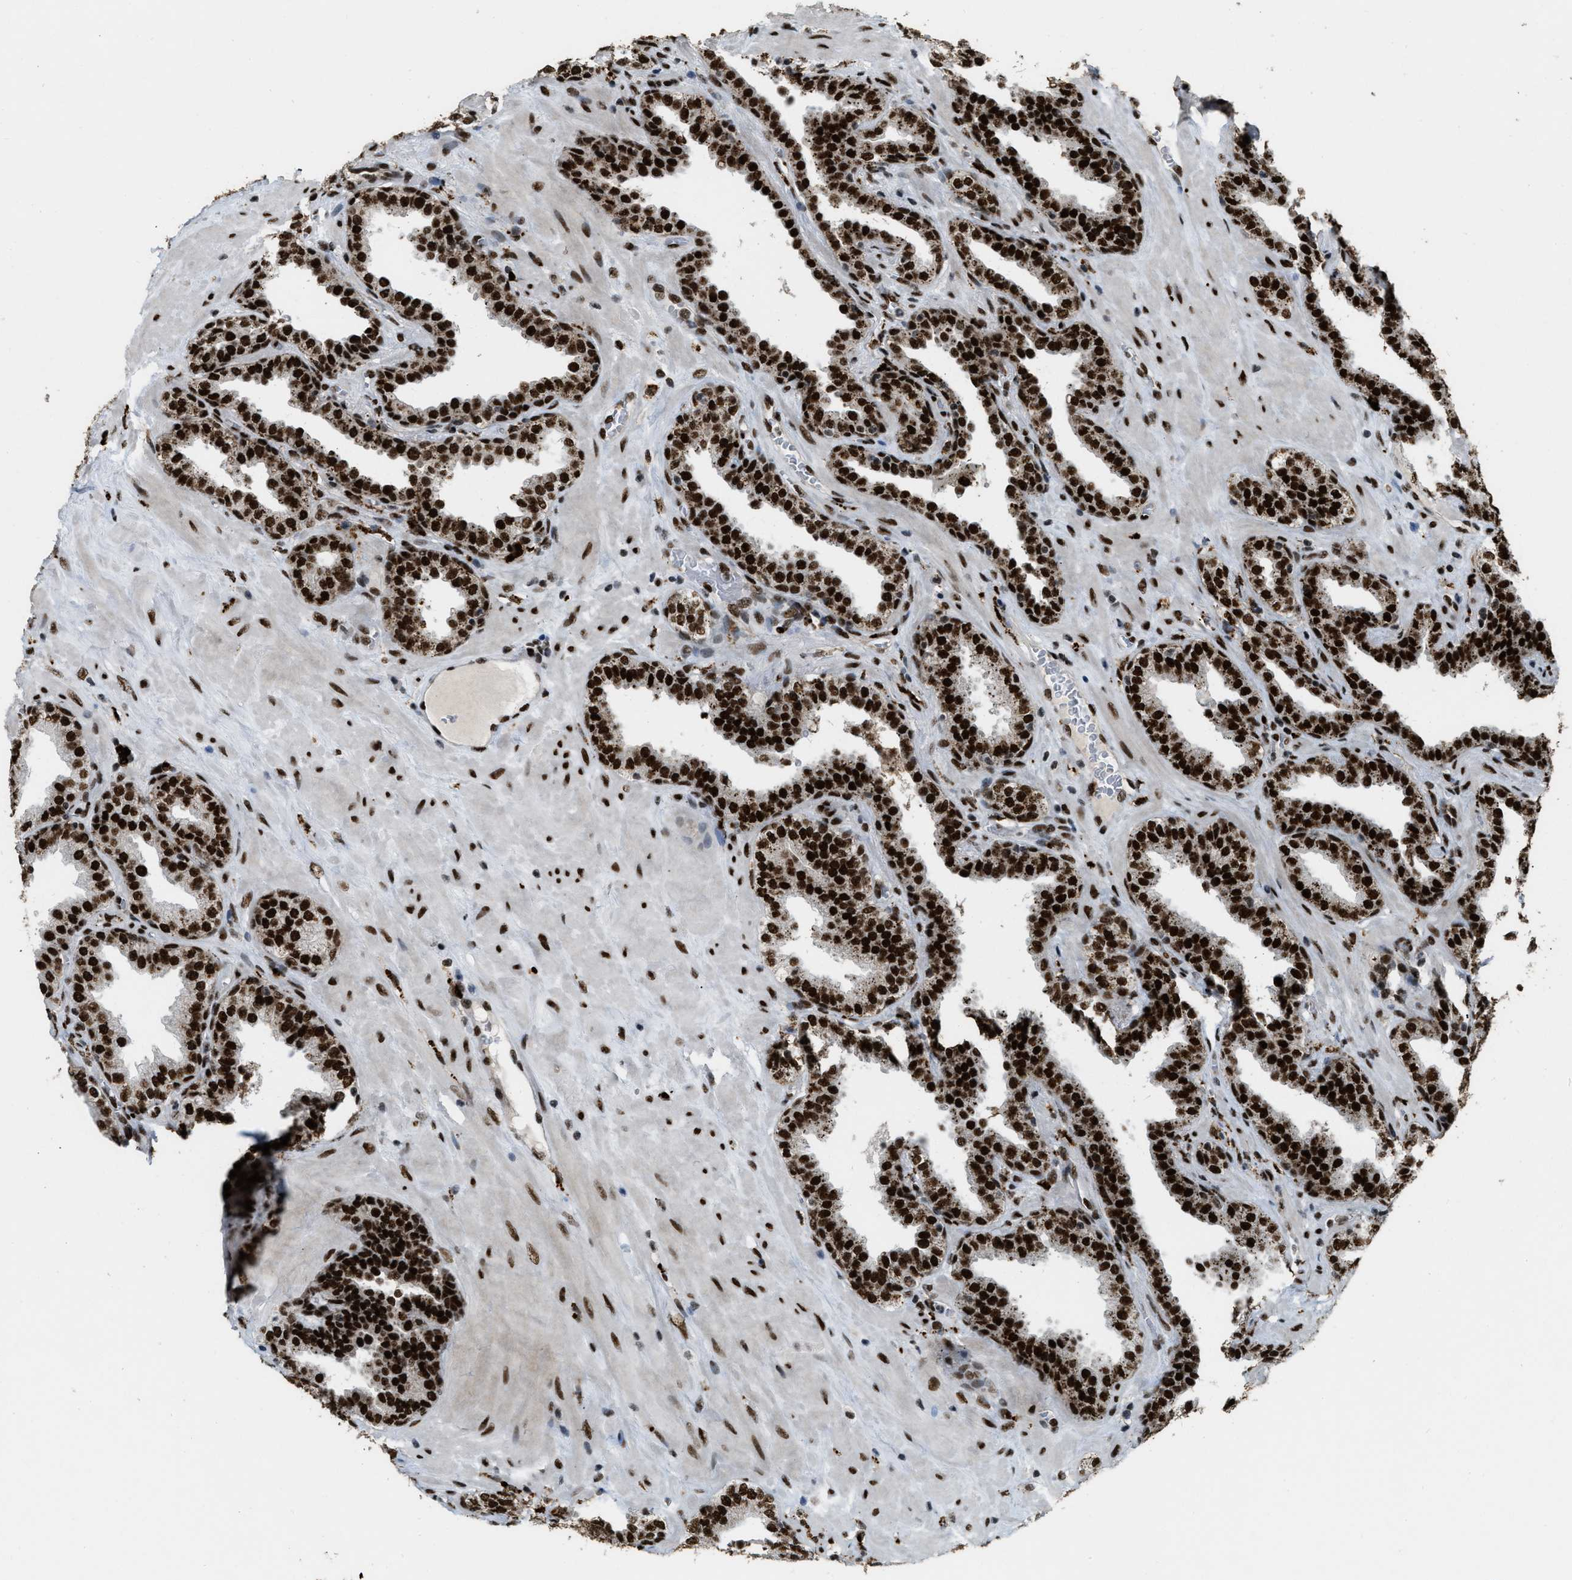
{"staining": {"intensity": "strong", "quantity": ">75%", "location": "cytoplasmic/membranous,nuclear"}, "tissue": "prostate", "cell_type": "Glandular cells", "image_type": "normal", "snomed": [{"axis": "morphology", "description": "Normal tissue, NOS"}, {"axis": "topography", "description": "Prostate"}], "caption": "Normal prostate exhibits strong cytoplasmic/membranous,nuclear positivity in about >75% of glandular cells.", "gene": "NUMA1", "patient": {"sex": "male", "age": 51}}